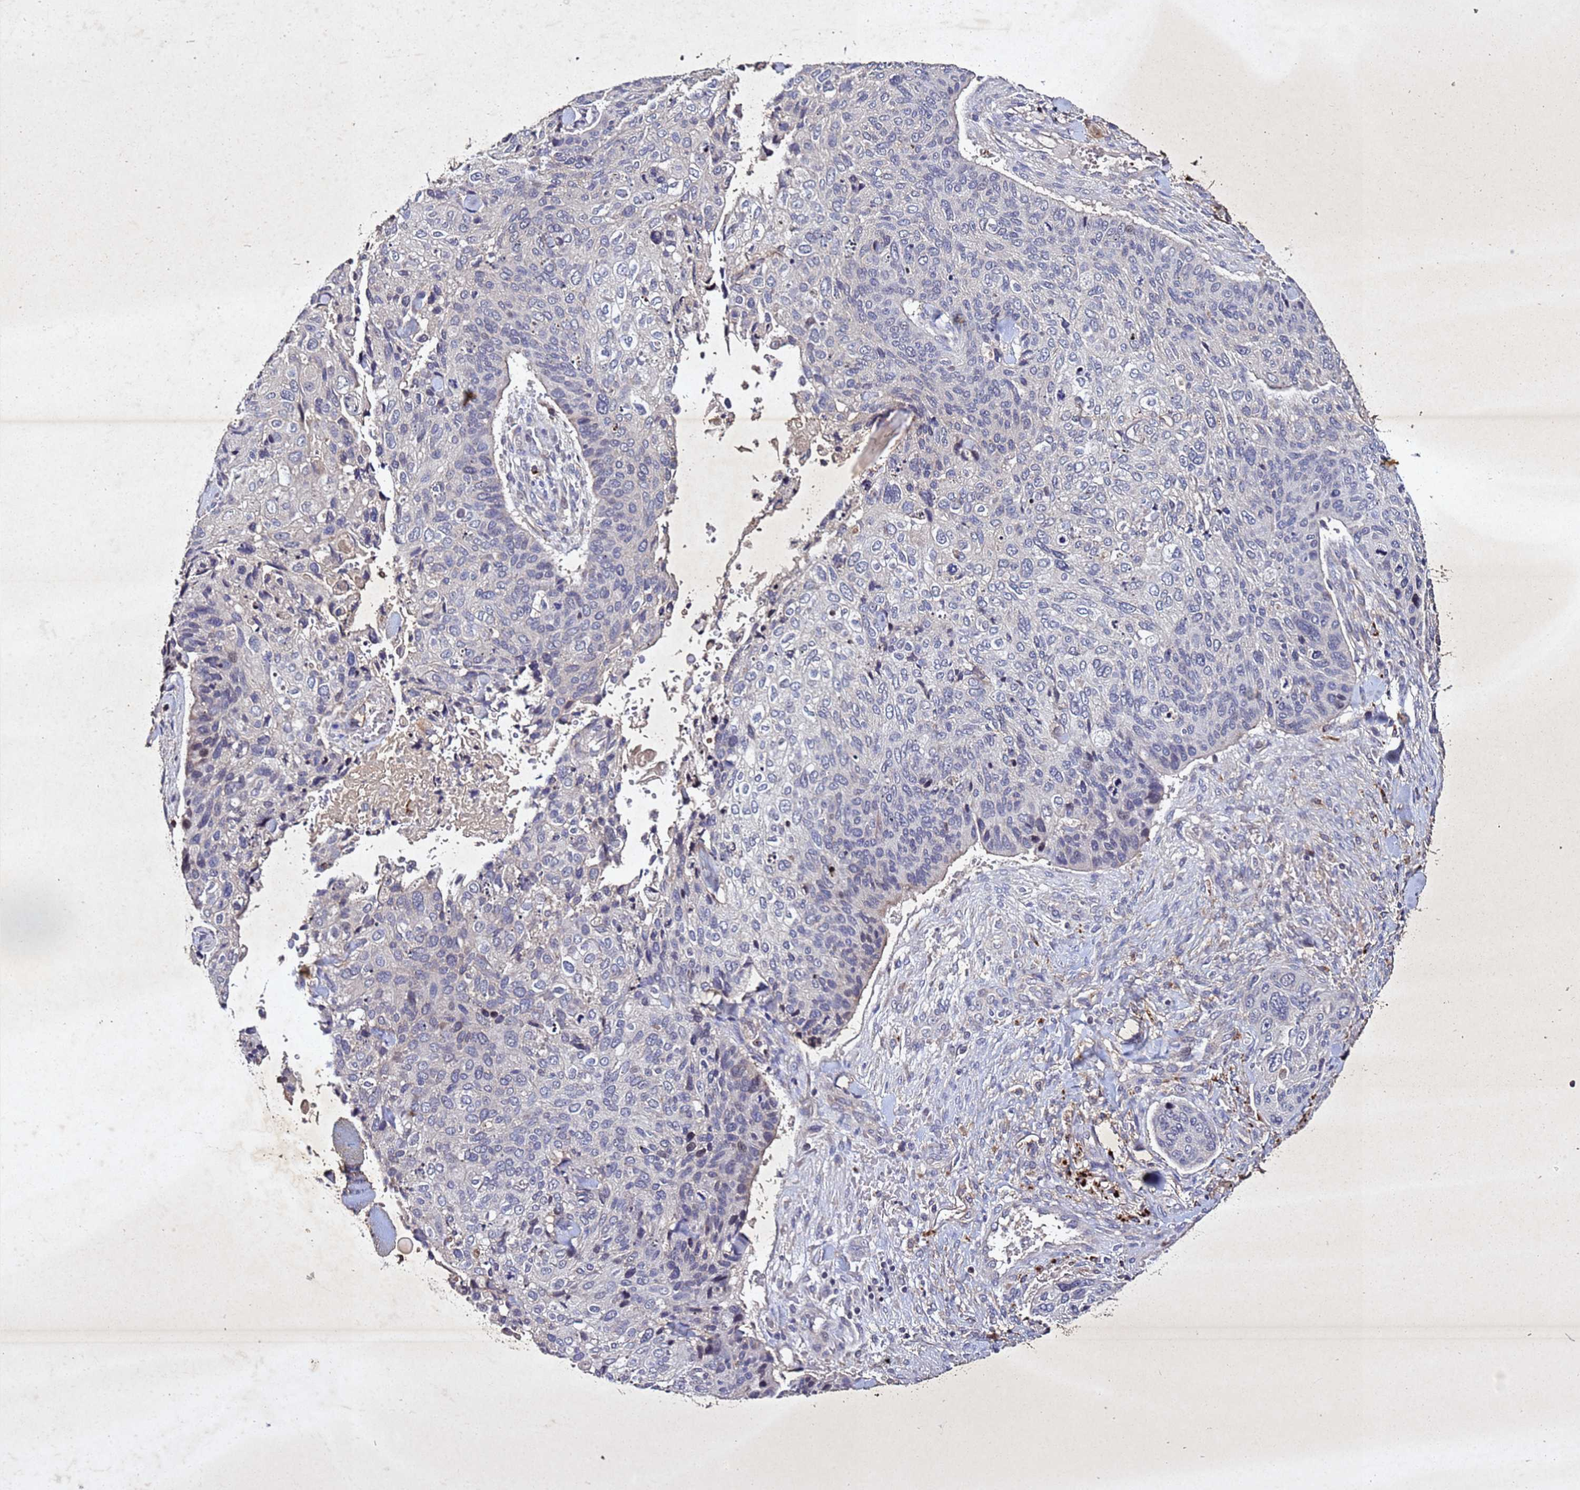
{"staining": {"intensity": "negative", "quantity": "none", "location": "none"}, "tissue": "skin cancer", "cell_type": "Tumor cells", "image_type": "cancer", "snomed": [{"axis": "morphology", "description": "Basal cell carcinoma"}, {"axis": "topography", "description": "Skin"}], "caption": "DAB immunohistochemical staining of basal cell carcinoma (skin) displays no significant positivity in tumor cells.", "gene": "SV2B", "patient": {"sex": "female", "age": 74}}